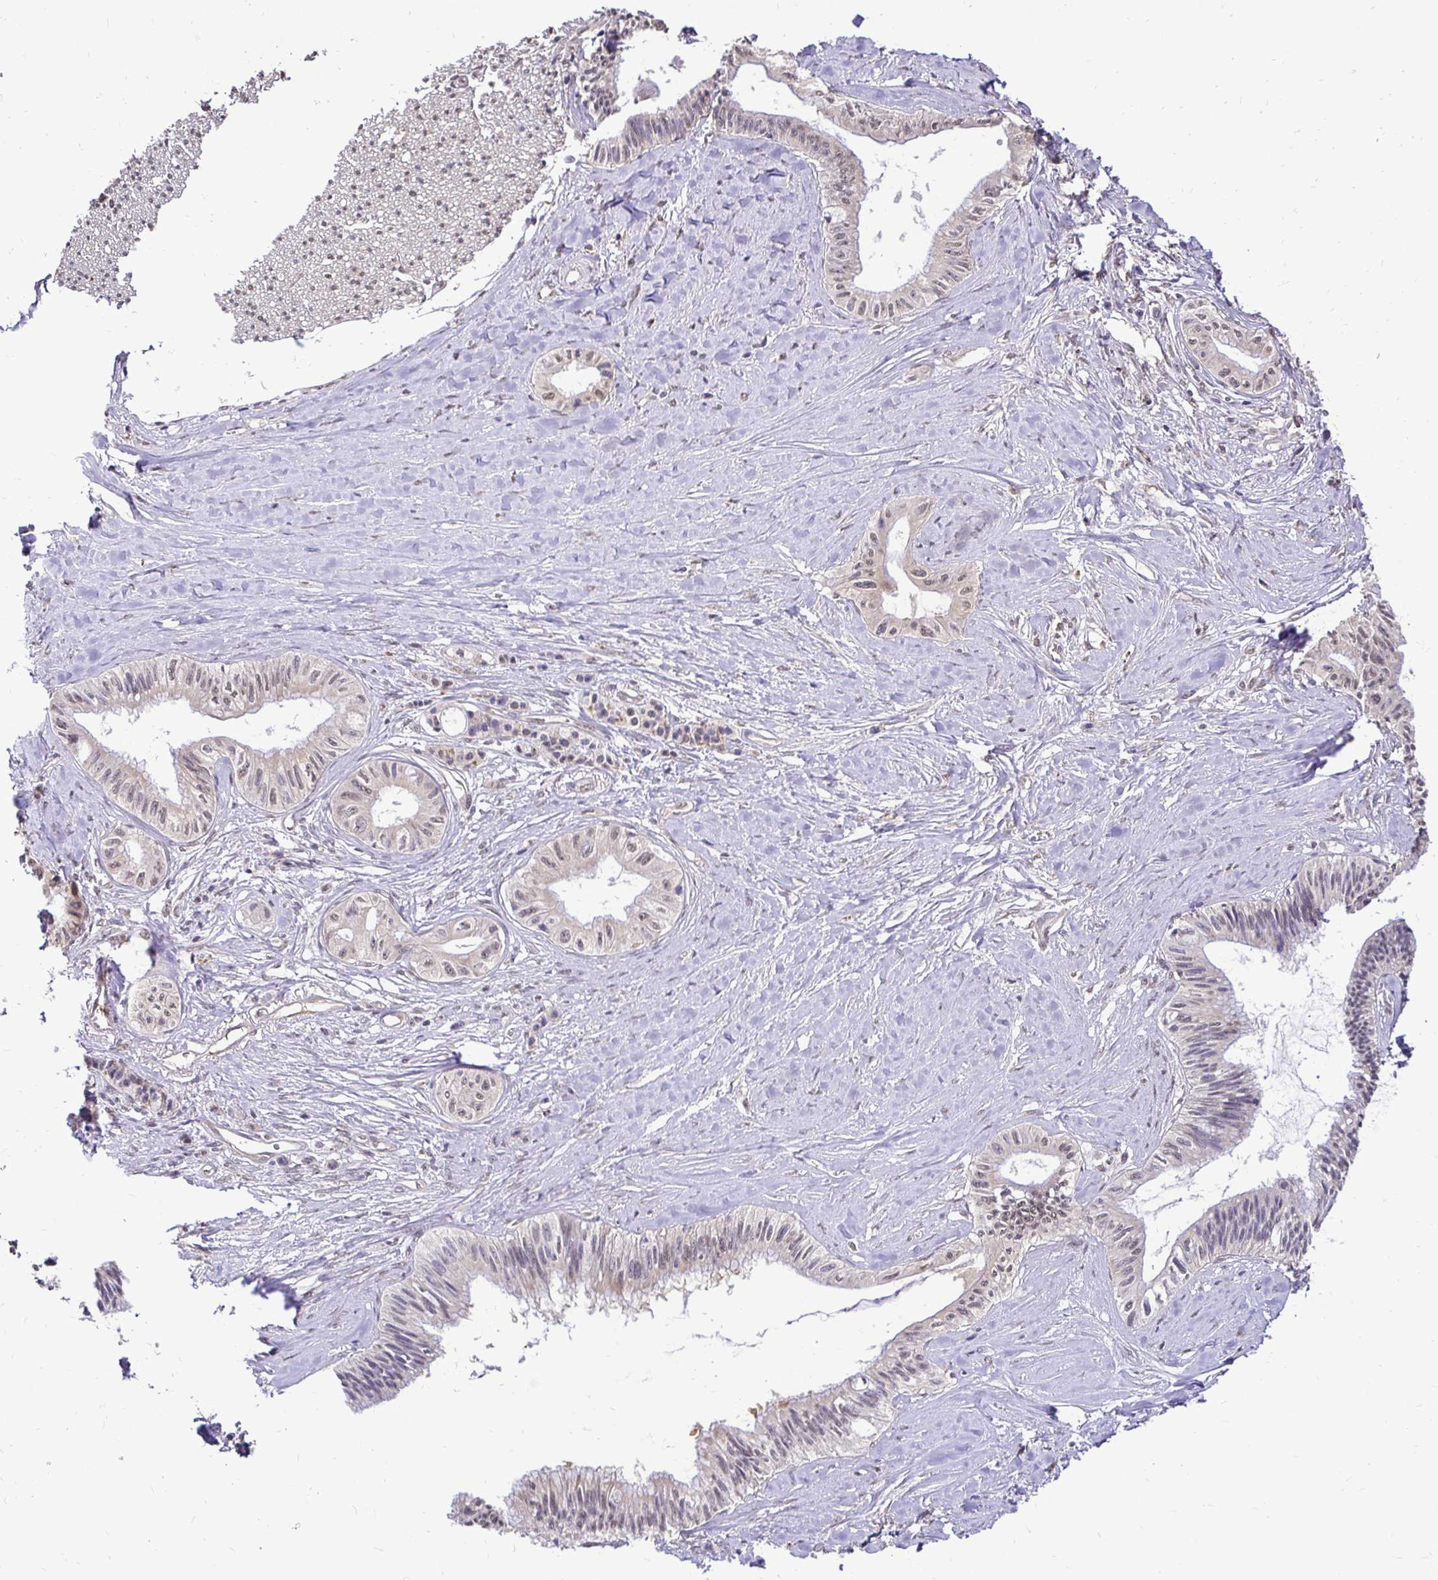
{"staining": {"intensity": "negative", "quantity": "none", "location": "none"}, "tissue": "pancreatic cancer", "cell_type": "Tumor cells", "image_type": "cancer", "snomed": [{"axis": "morphology", "description": "Adenocarcinoma, NOS"}, {"axis": "topography", "description": "Pancreas"}], "caption": "Histopathology image shows no protein positivity in tumor cells of pancreatic cancer tissue. The staining is performed using DAB brown chromogen with nuclei counter-stained in using hematoxylin.", "gene": "RHEBL1", "patient": {"sex": "male", "age": 71}}